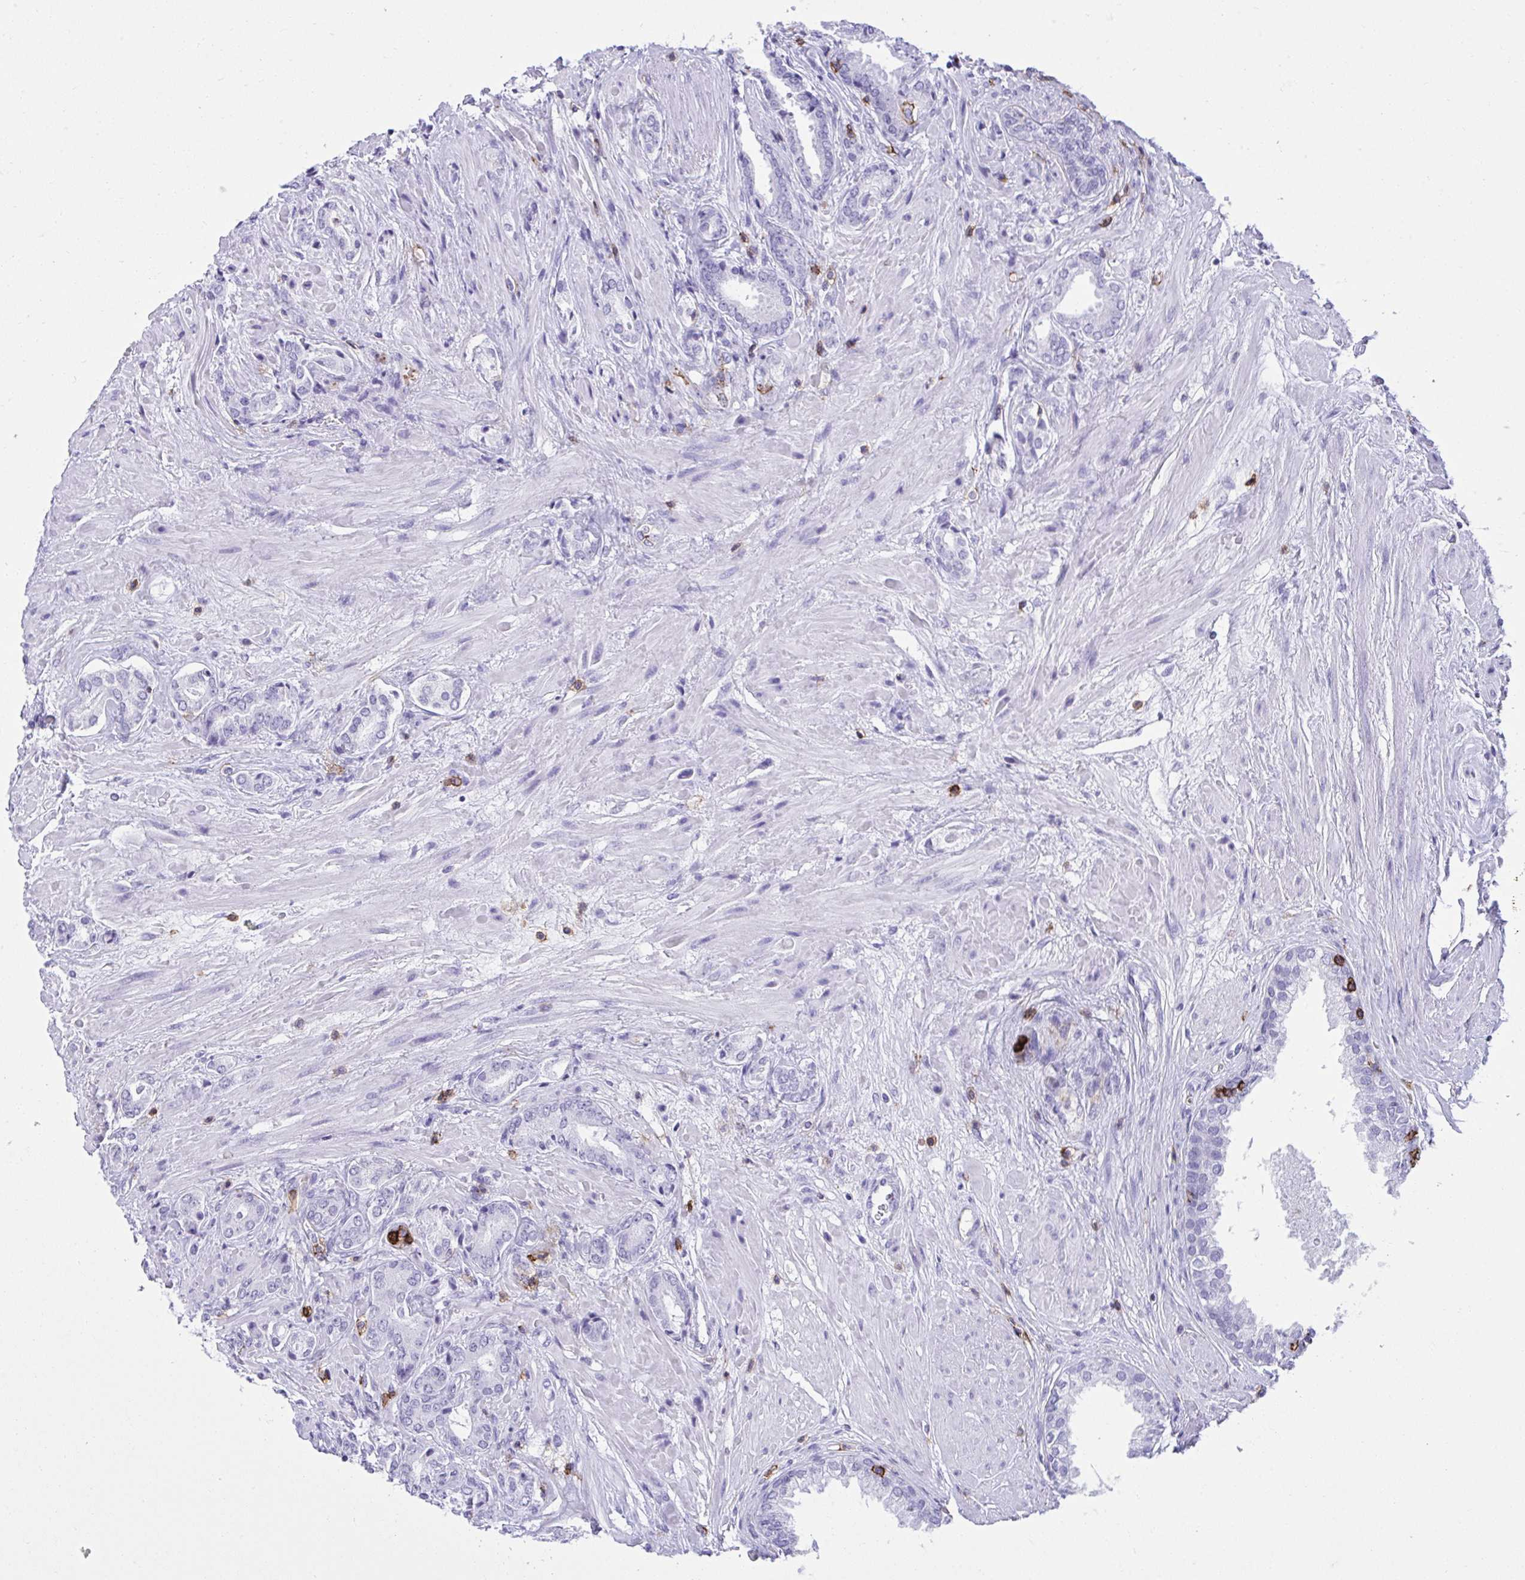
{"staining": {"intensity": "negative", "quantity": "none", "location": "none"}, "tissue": "prostate cancer", "cell_type": "Tumor cells", "image_type": "cancer", "snomed": [{"axis": "morphology", "description": "Adenocarcinoma, High grade"}, {"axis": "topography", "description": "Prostate"}], "caption": "A high-resolution histopathology image shows immunohistochemistry (IHC) staining of prostate cancer (adenocarcinoma (high-grade)), which demonstrates no significant positivity in tumor cells.", "gene": "SPN", "patient": {"sex": "male", "age": 56}}